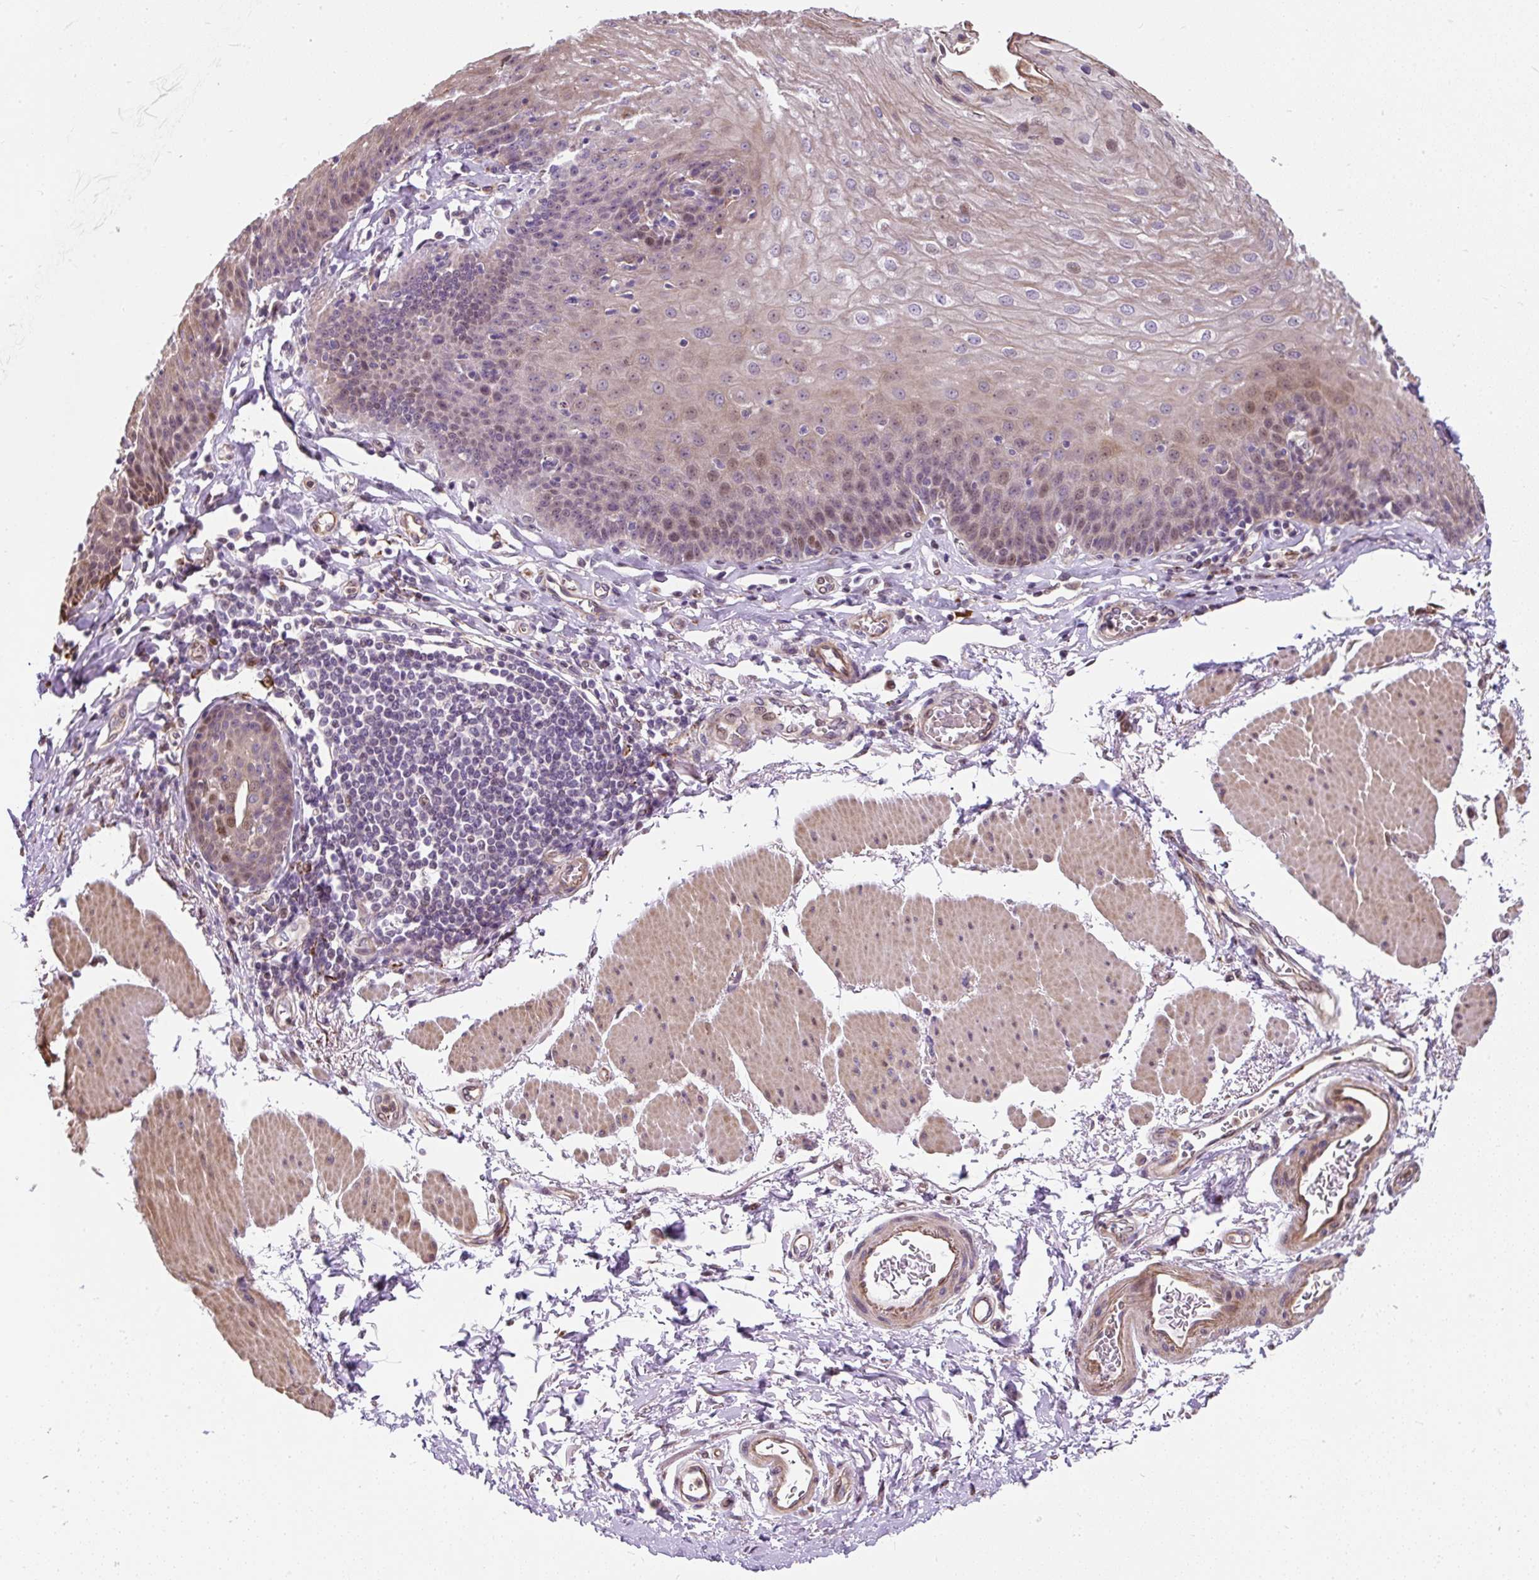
{"staining": {"intensity": "moderate", "quantity": "25%-75%", "location": "cytoplasmic/membranous,nuclear"}, "tissue": "esophagus", "cell_type": "Squamous epithelial cells", "image_type": "normal", "snomed": [{"axis": "morphology", "description": "Normal tissue, NOS"}, {"axis": "topography", "description": "Esophagus"}], "caption": "This micrograph demonstrates IHC staining of normal esophagus, with medium moderate cytoplasmic/membranous,nuclear staining in about 25%-75% of squamous epithelial cells.", "gene": "PUS7L", "patient": {"sex": "female", "age": 81}}